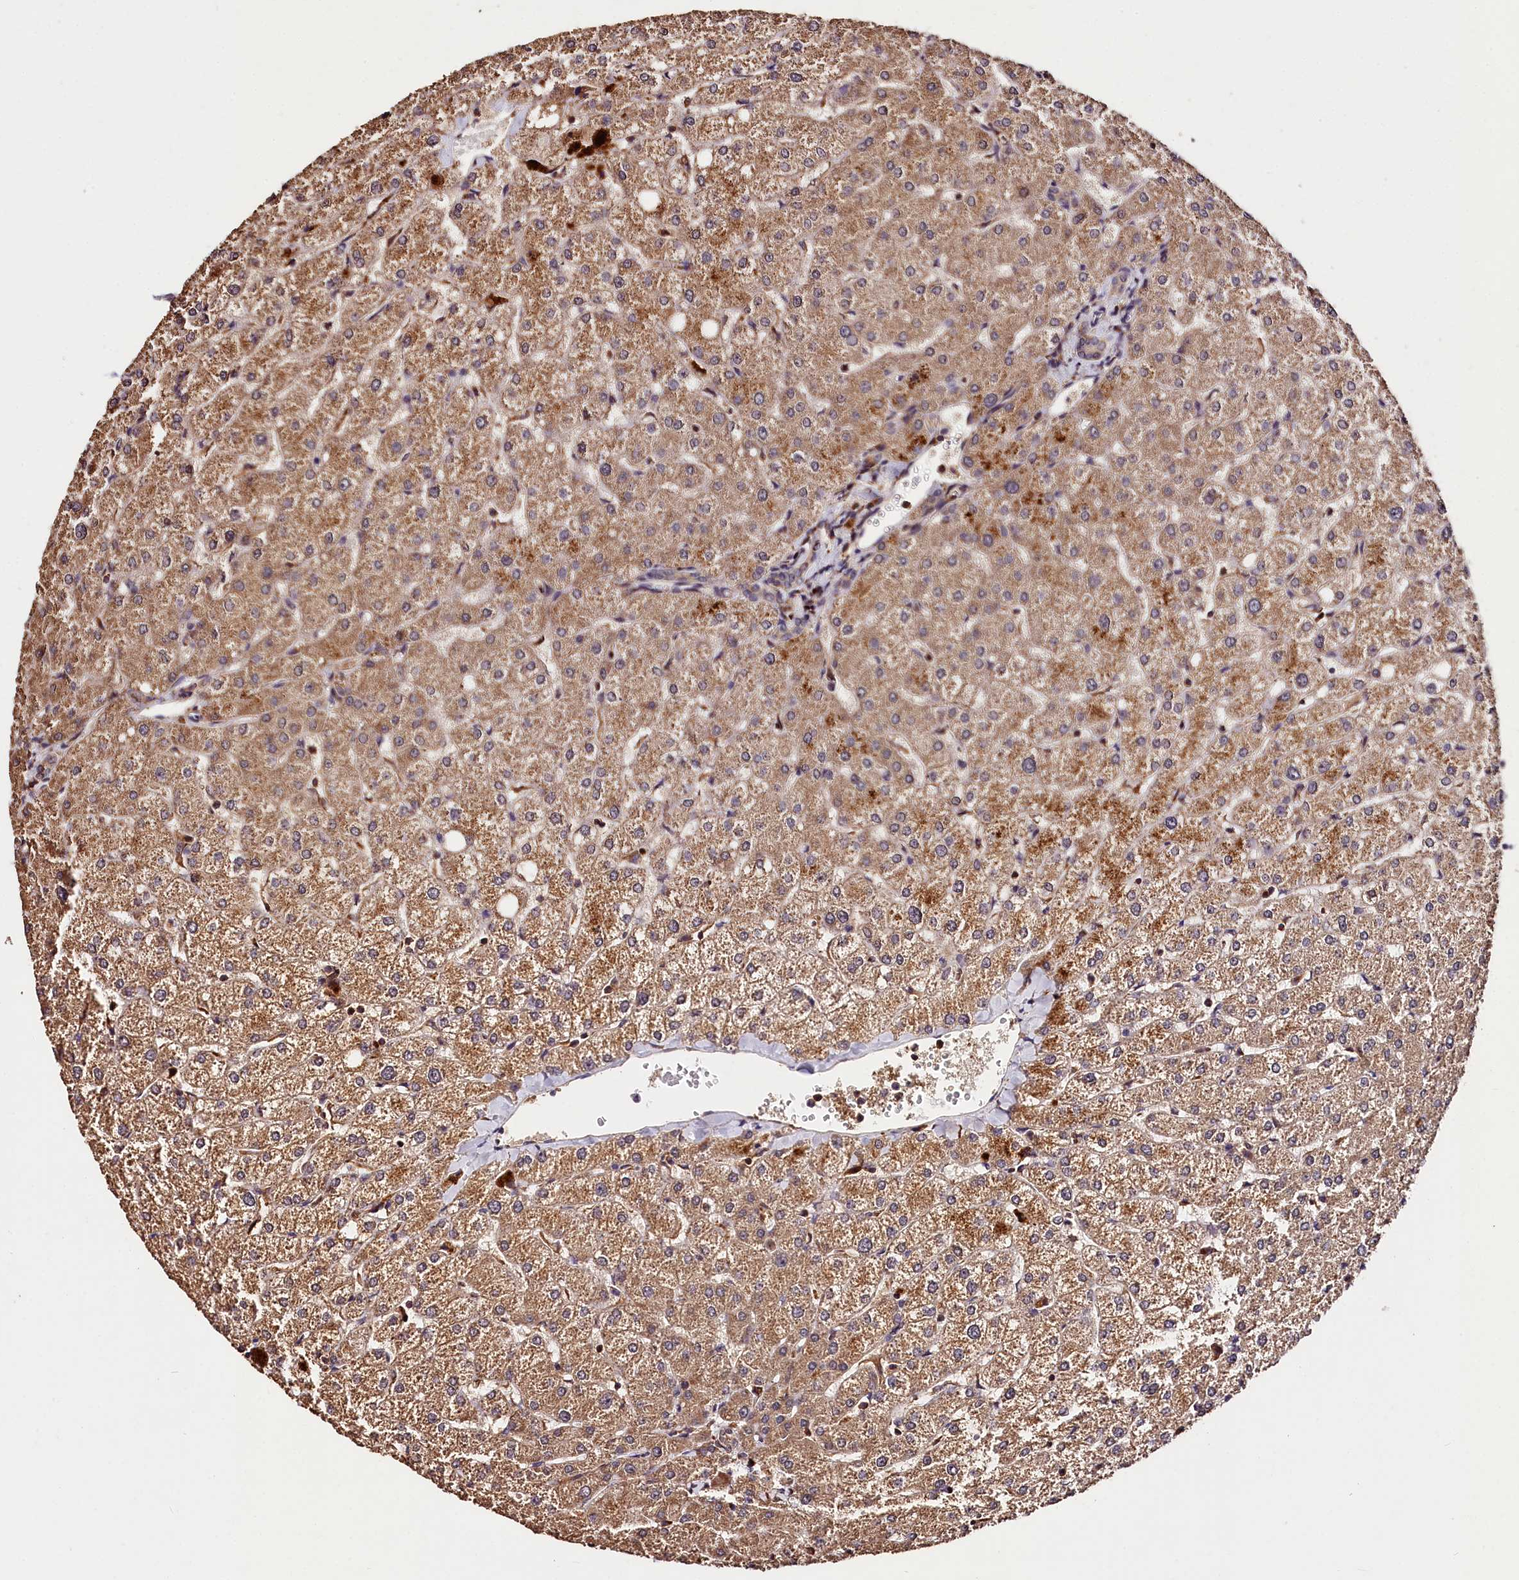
{"staining": {"intensity": "weak", "quantity": "<25%", "location": "cytoplasmic/membranous"}, "tissue": "liver", "cell_type": "Cholangiocytes", "image_type": "normal", "snomed": [{"axis": "morphology", "description": "Normal tissue, NOS"}, {"axis": "topography", "description": "Liver"}], "caption": "Immunohistochemical staining of unremarkable liver exhibits no significant staining in cholangiocytes. The staining is performed using DAB (3,3'-diaminobenzidine) brown chromogen with nuclei counter-stained in using hematoxylin.", "gene": "KPTN", "patient": {"sex": "female", "age": 54}}